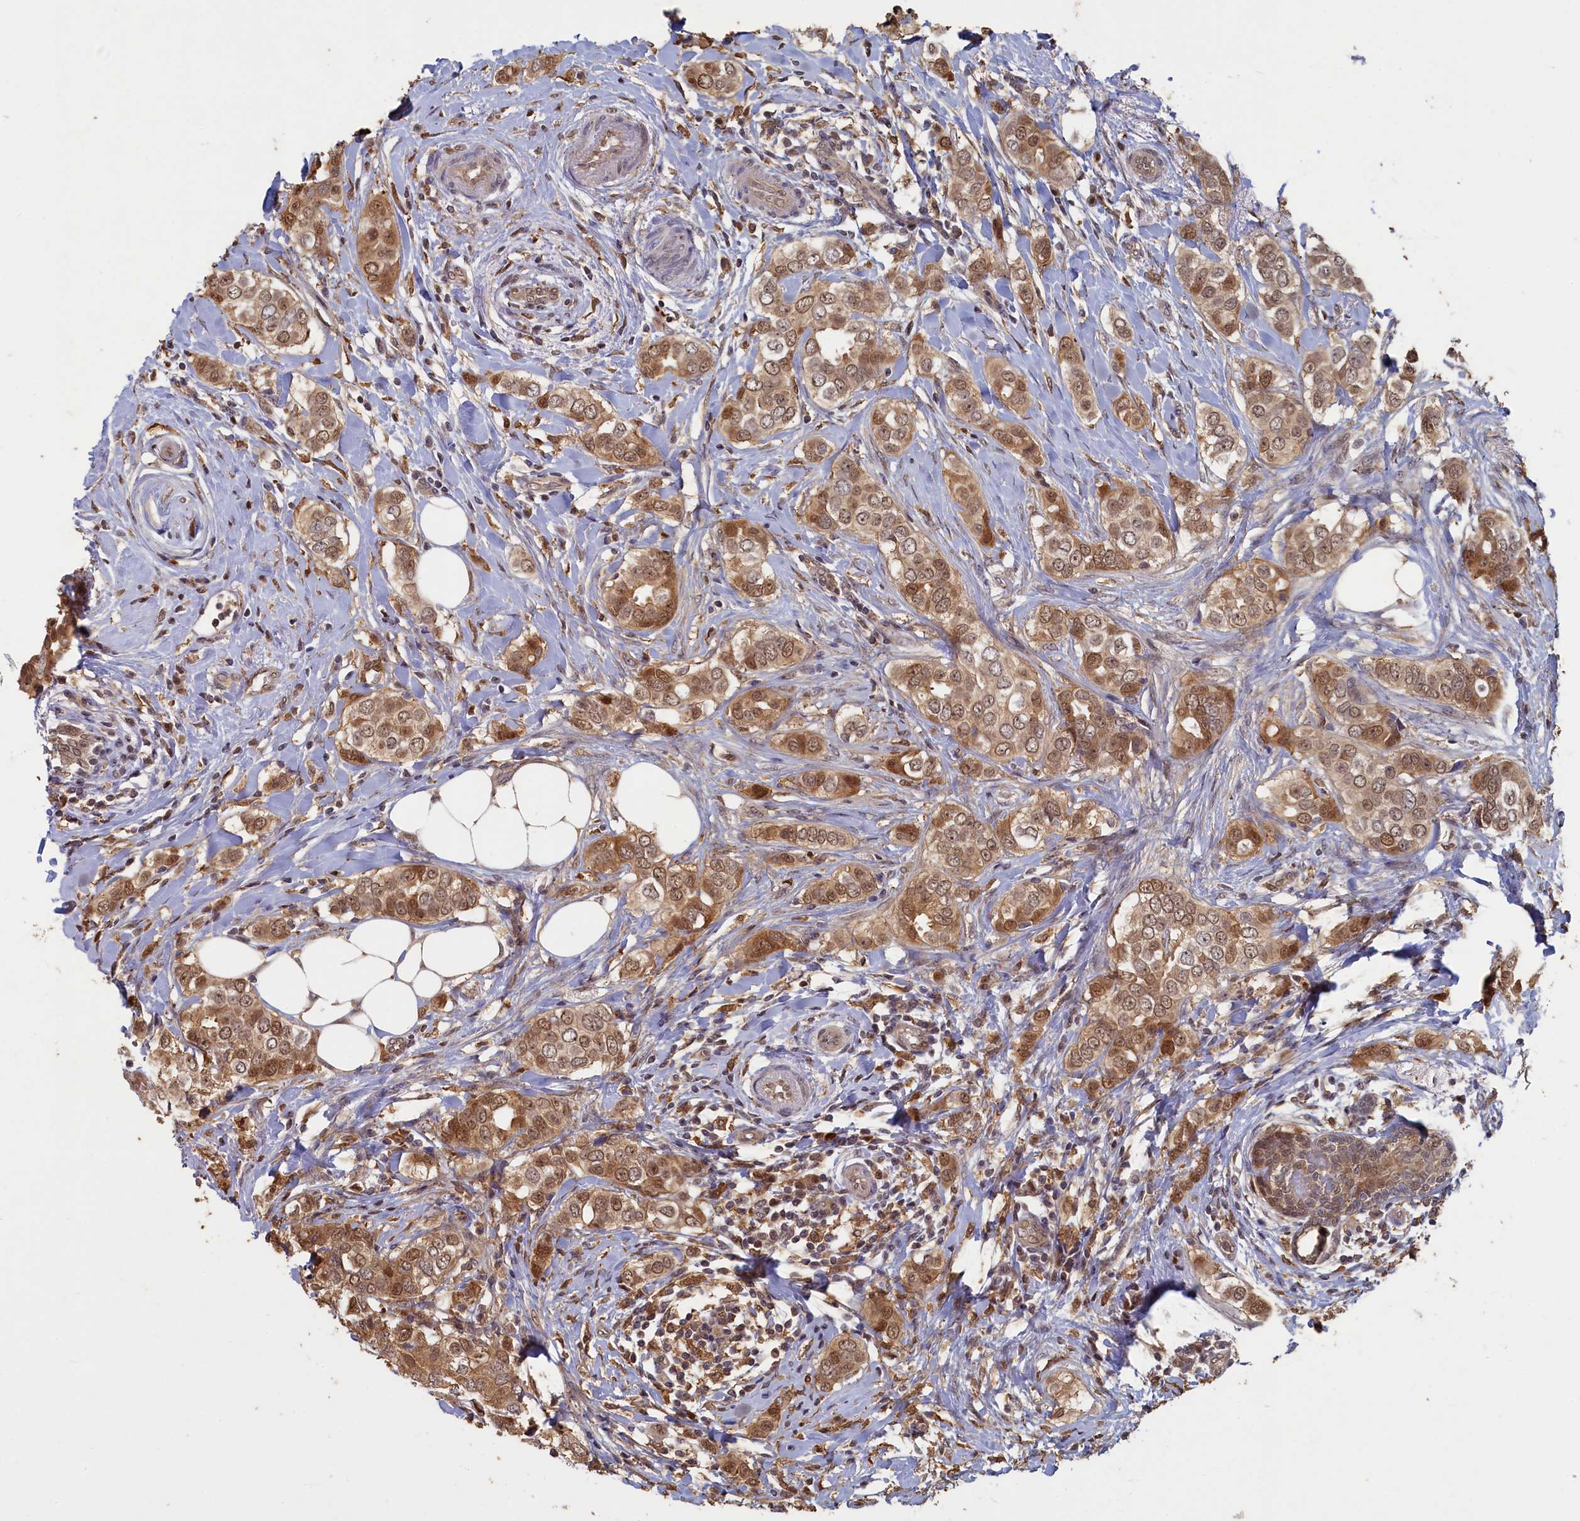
{"staining": {"intensity": "moderate", "quantity": ">75%", "location": "cytoplasmic/membranous,nuclear"}, "tissue": "breast cancer", "cell_type": "Tumor cells", "image_type": "cancer", "snomed": [{"axis": "morphology", "description": "Lobular carcinoma"}, {"axis": "topography", "description": "Breast"}], "caption": "Protein expression analysis of lobular carcinoma (breast) shows moderate cytoplasmic/membranous and nuclear expression in about >75% of tumor cells.", "gene": "UCHL3", "patient": {"sex": "female", "age": 51}}